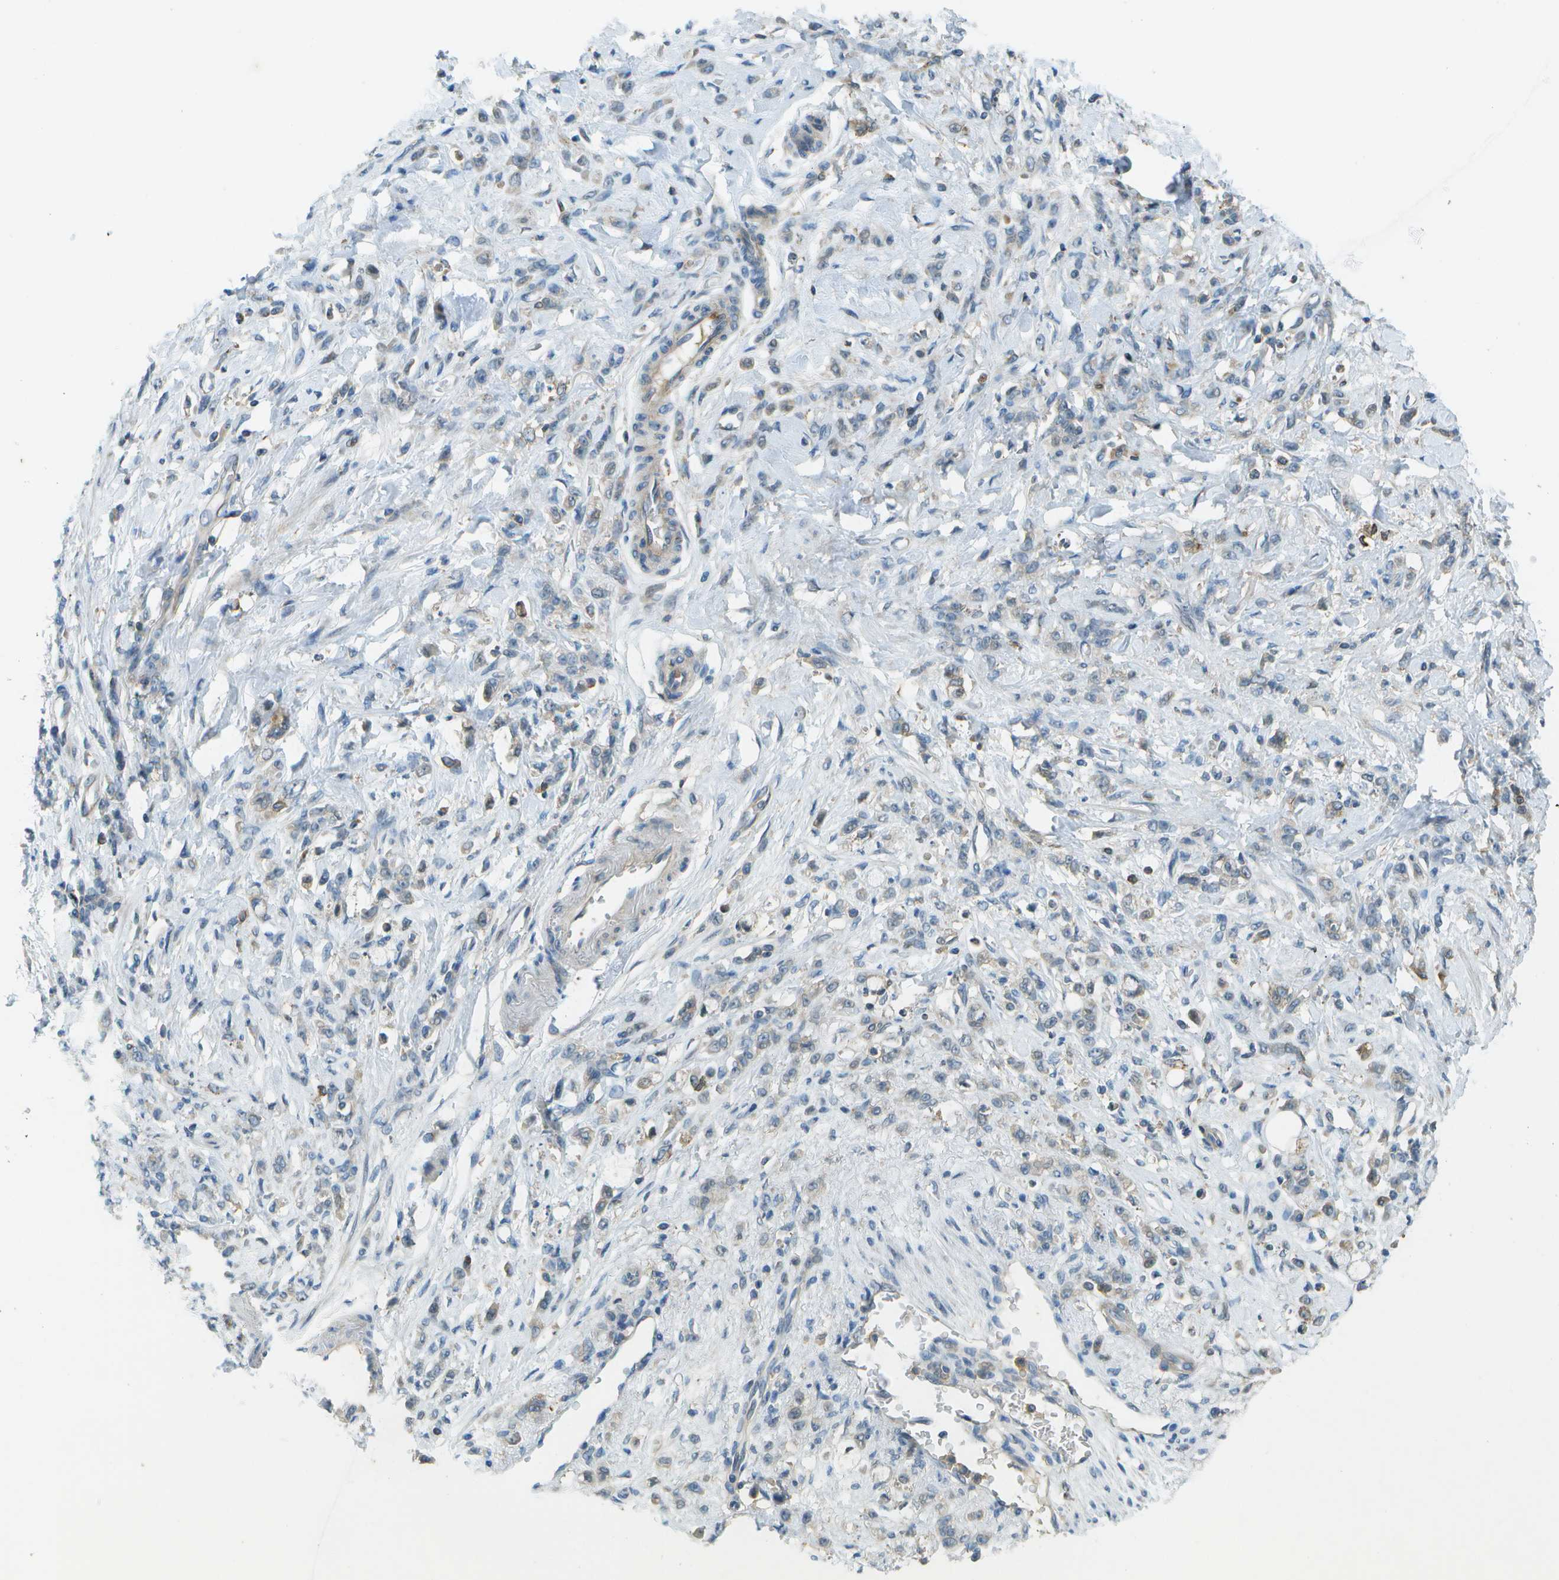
{"staining": {"intensity": "weak", "quantity": "<25%", "location": "cytoplasmic/membranous"}, "tissue": "stomach cancer", "cell_type": "Tumor cells", "image_type": "cancer", "snomed": [{"axis": "morphology", "description": "Normal tissue, NOS"}, {"axis": "morphology", "description": "Adenocarcinoma, NOS"}, {"axis": "topography", "description": "Stomach"}], "caption": "Tumor cells are negative for brown protein staining in stomach adenocarcinoma. Nuclei are stained in blue.", "gene": "LRRC66", "patient": {"sex": "male", "age": 82}}